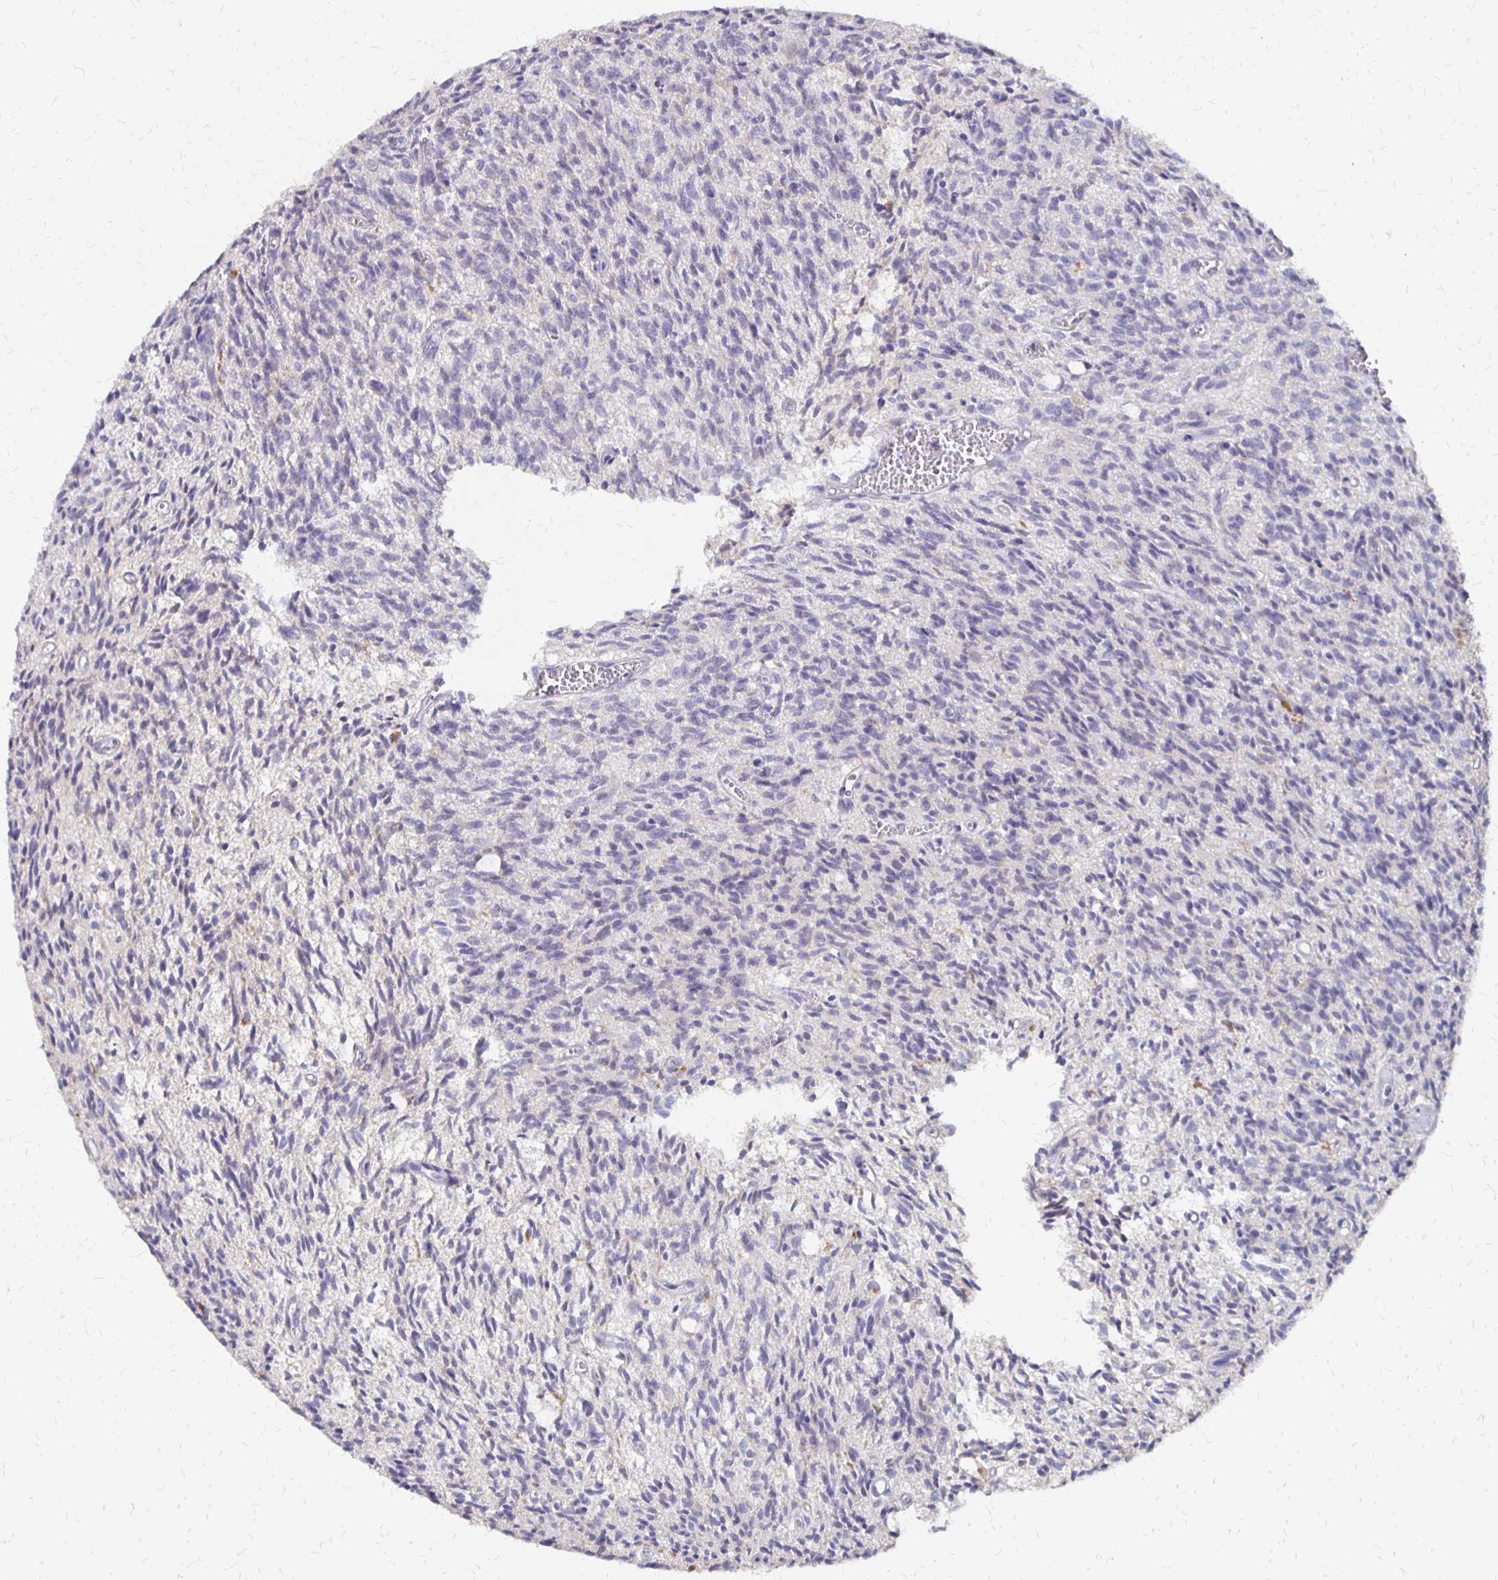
{"staining": {"intensity": "negative", "quantity": "none", "location": "none"}, "tissue": "glioma", "cell_type": "Tumor cells", "image_type": "cancer", "snomed": [{"axis": "morphology", "description": "Glioma, malignant, Low grade"}, {"axis": "topography", "description": "Brain"}], "caption": "Immunohistochemical staining of human low-grade glioma (malignant) reveals no significant expression in tumor cells.", "gene": "ATOSB", "patient": {"sex": "male", "age": 64}}